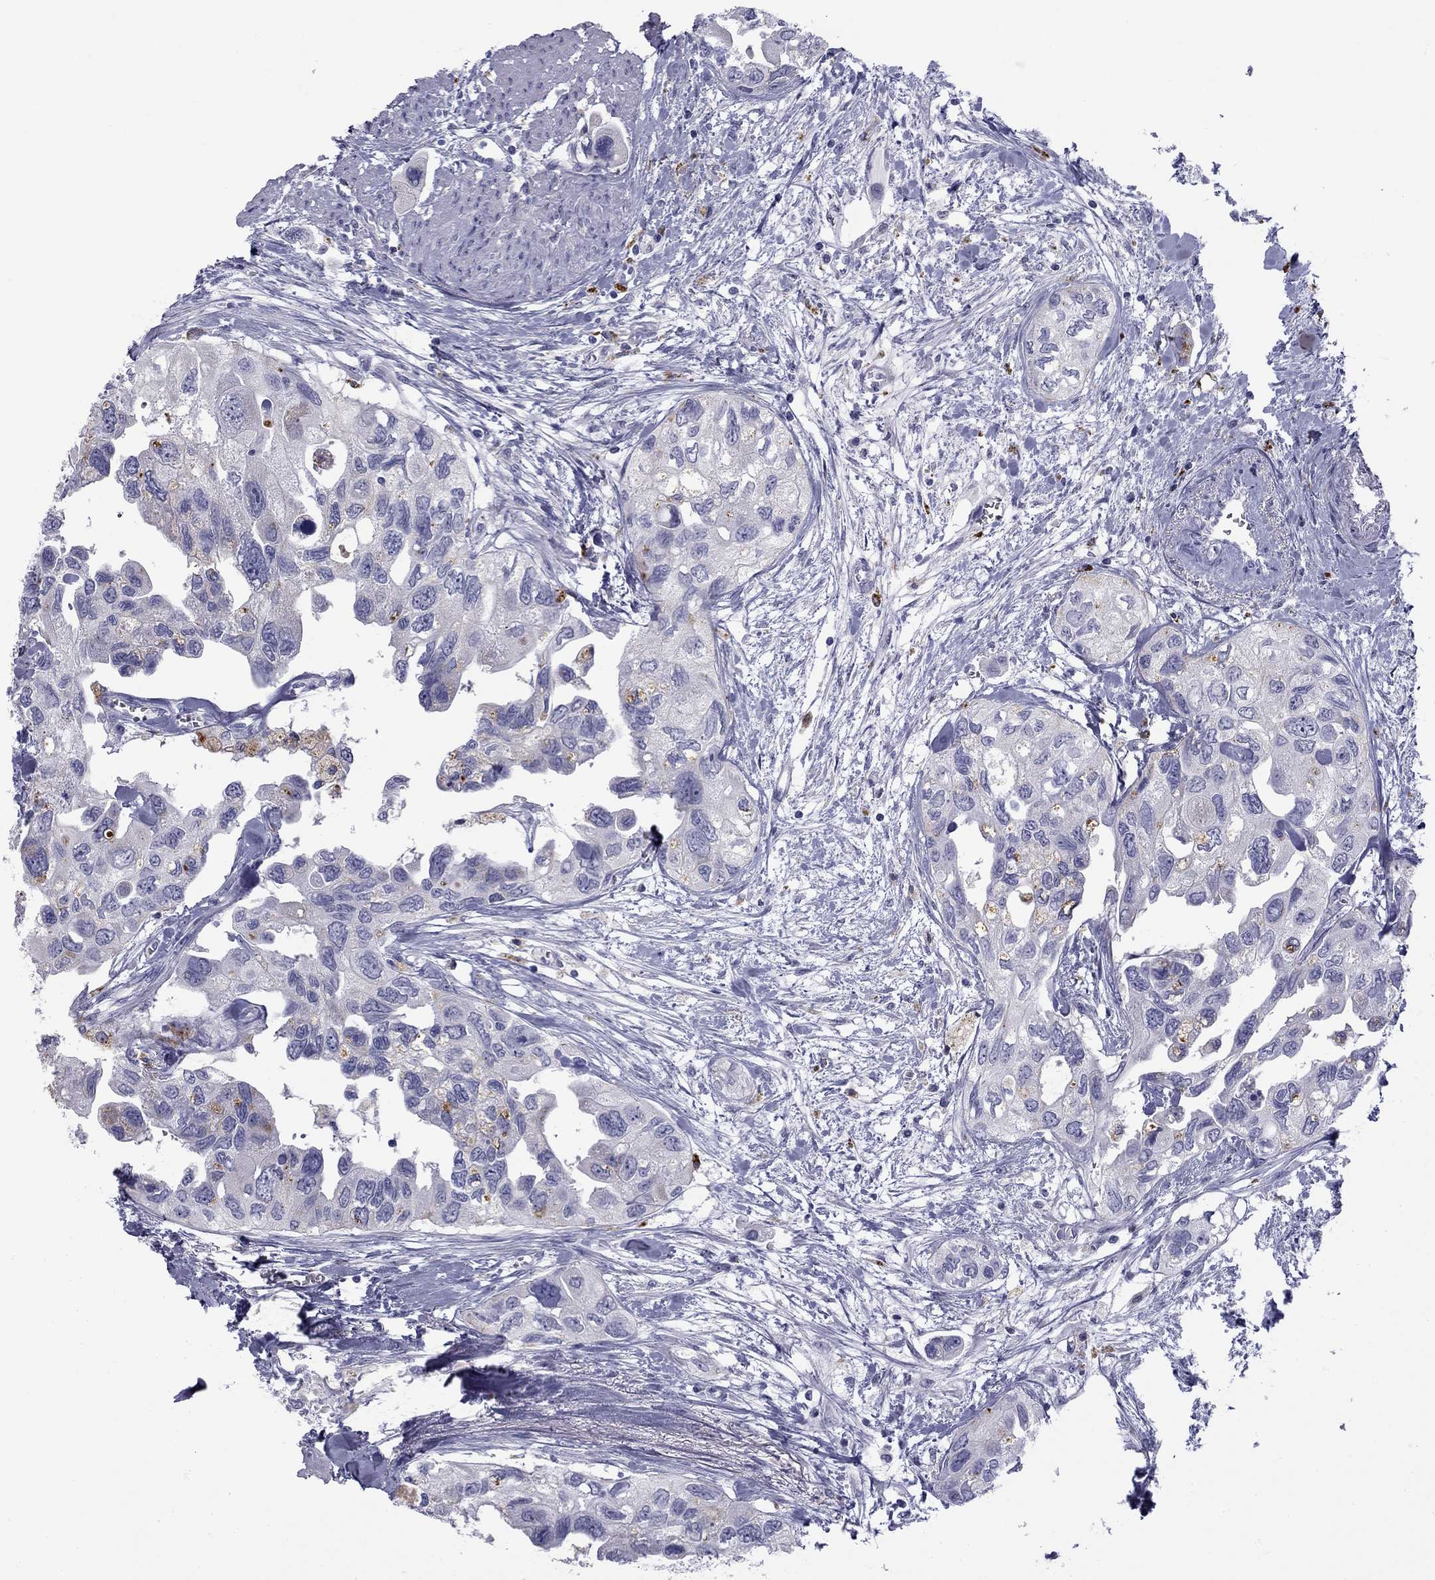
{"staining": {"intensity": "moderate", "quantity": "<25%", "location": "cytoplasmic/membranous"}, "tissue": "urothelial cancer", "cell_type": "Tumor cells", "image_type": "cancer", "snomed": [{"axis": "morphology", "description": "Urothelial carcinoma, High grade"}, {"axis": "topography", "description": "Urinary bladder"}], "caption": "Tumor cells reveal moderate cytoplasmic/membranous expression in about <25% of cells in urothelial cancer.", "gene": "CLPSL2", "patient": {"sex": "male", "age": 59}}